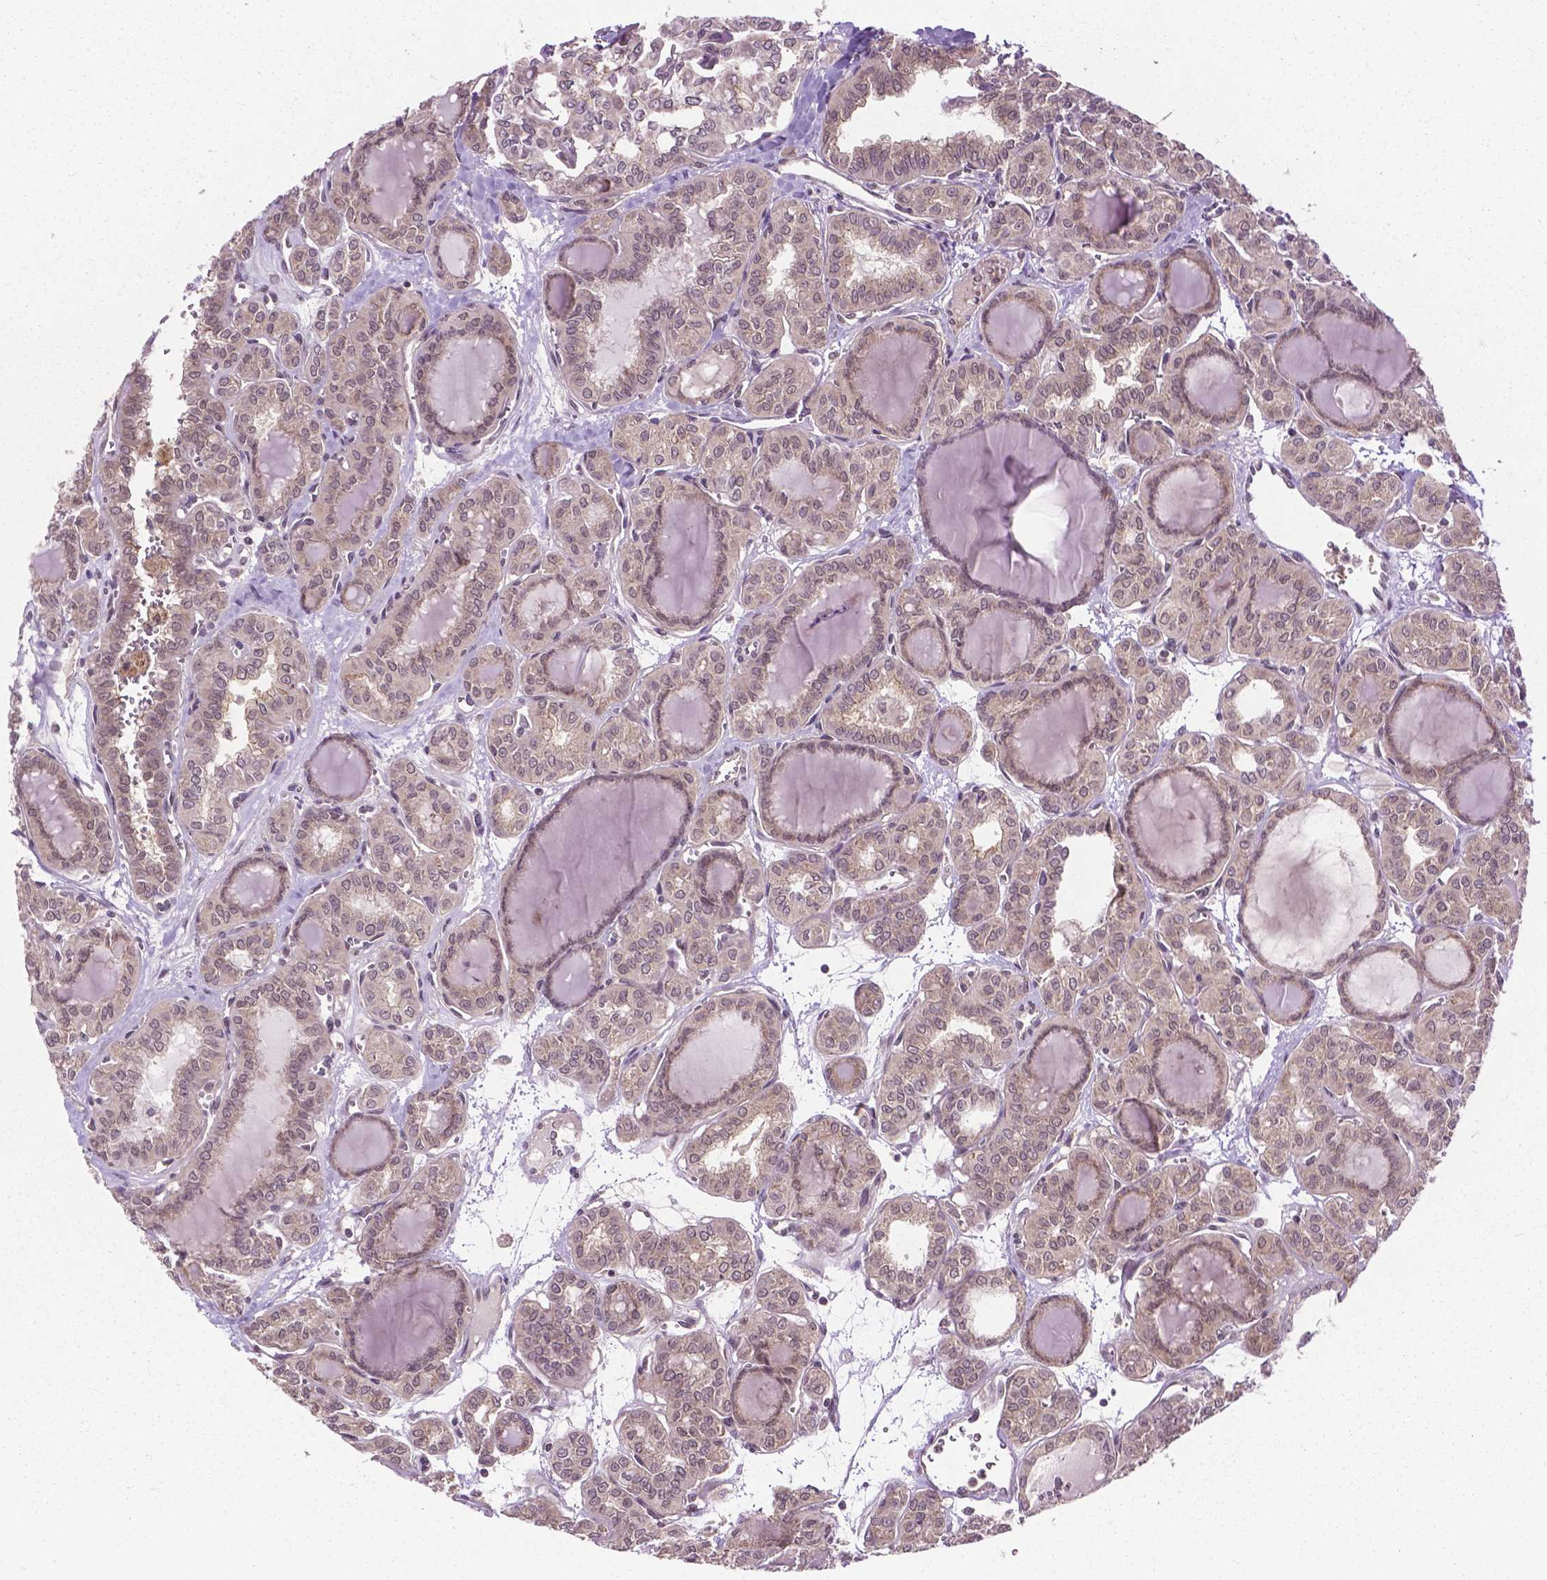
{"staining": {"intensity": "moderate", "quantity": "25%-75%", "location": "cytoplasmic/membranous"}, "tissue": "thyroid cancer", "cell_type": "Tumor cells", "image_type": "cancer", "snomed": [{"axis": "morphology", "description": "Papillary adenocarcinoma, NOS"}, {"axis": "topography", "description": "Thyroid gland"}], "caption": "DAB immunohistochemical staining of human thyroid papillary adenocarcinoma displays moderate cytoplasmic/membranous protein staining in approximately 25%-75% of tumor cells.", "gene": "PPP1CB", "patient": {"sex": "female", "age": 41}}